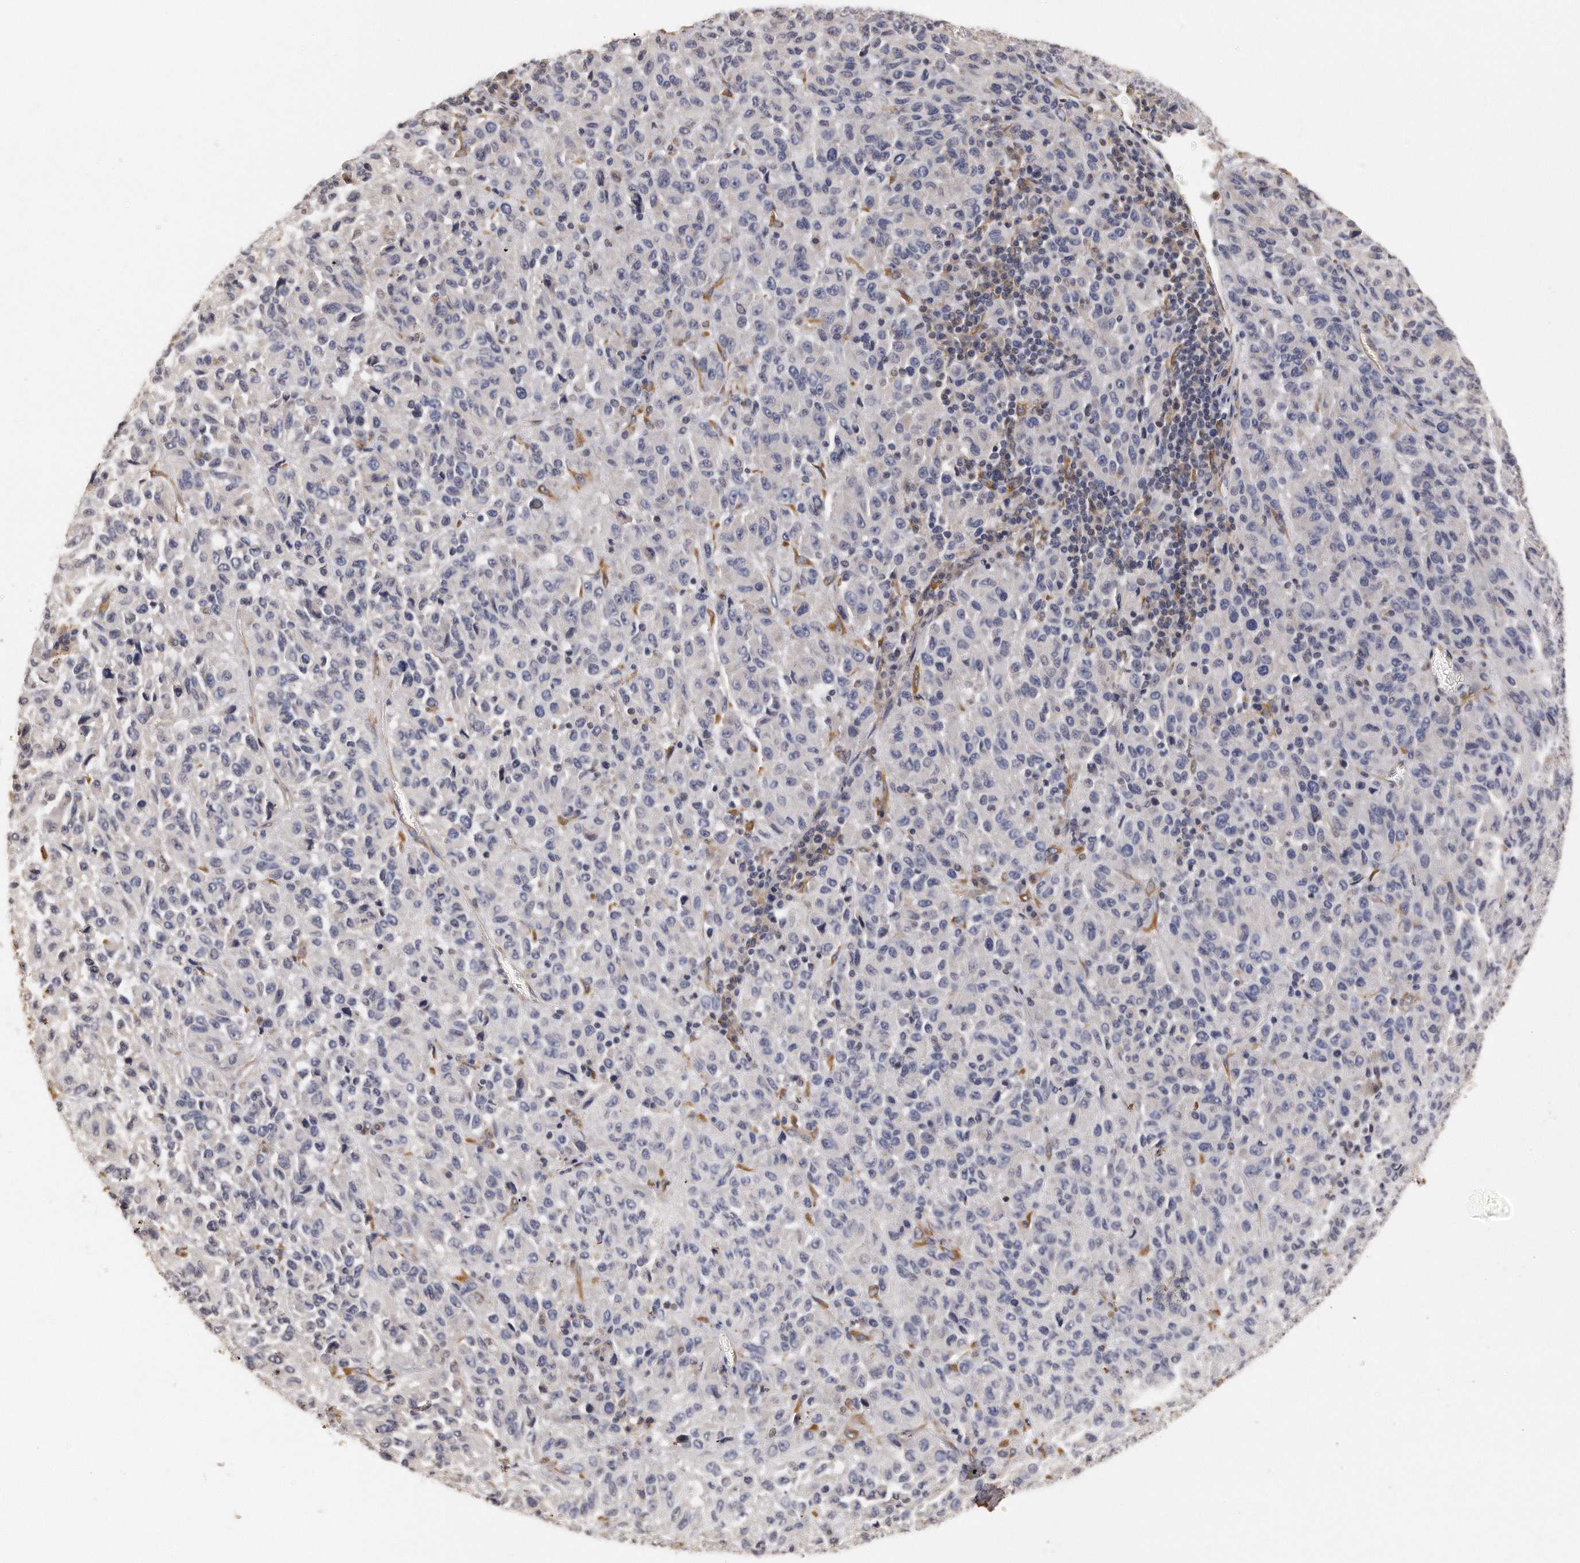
{"staining": {"intensity": "negative", "quantity": "none", "location": "none"}, "tissue": "melanoma", "cell_type": "Tumor cells", "image_type": "cancer", "snomed": [{"axis": "morphology", "description": "Malignant melanoma, Metastatic site"}, {"axis": "topography", "description": "Lung"}], "caption": "Tumor cells show no significant staining in malignant melanoma (metastatic site).", "gene": "CHST7", "patient": {"sex": "male", "age": 64}}